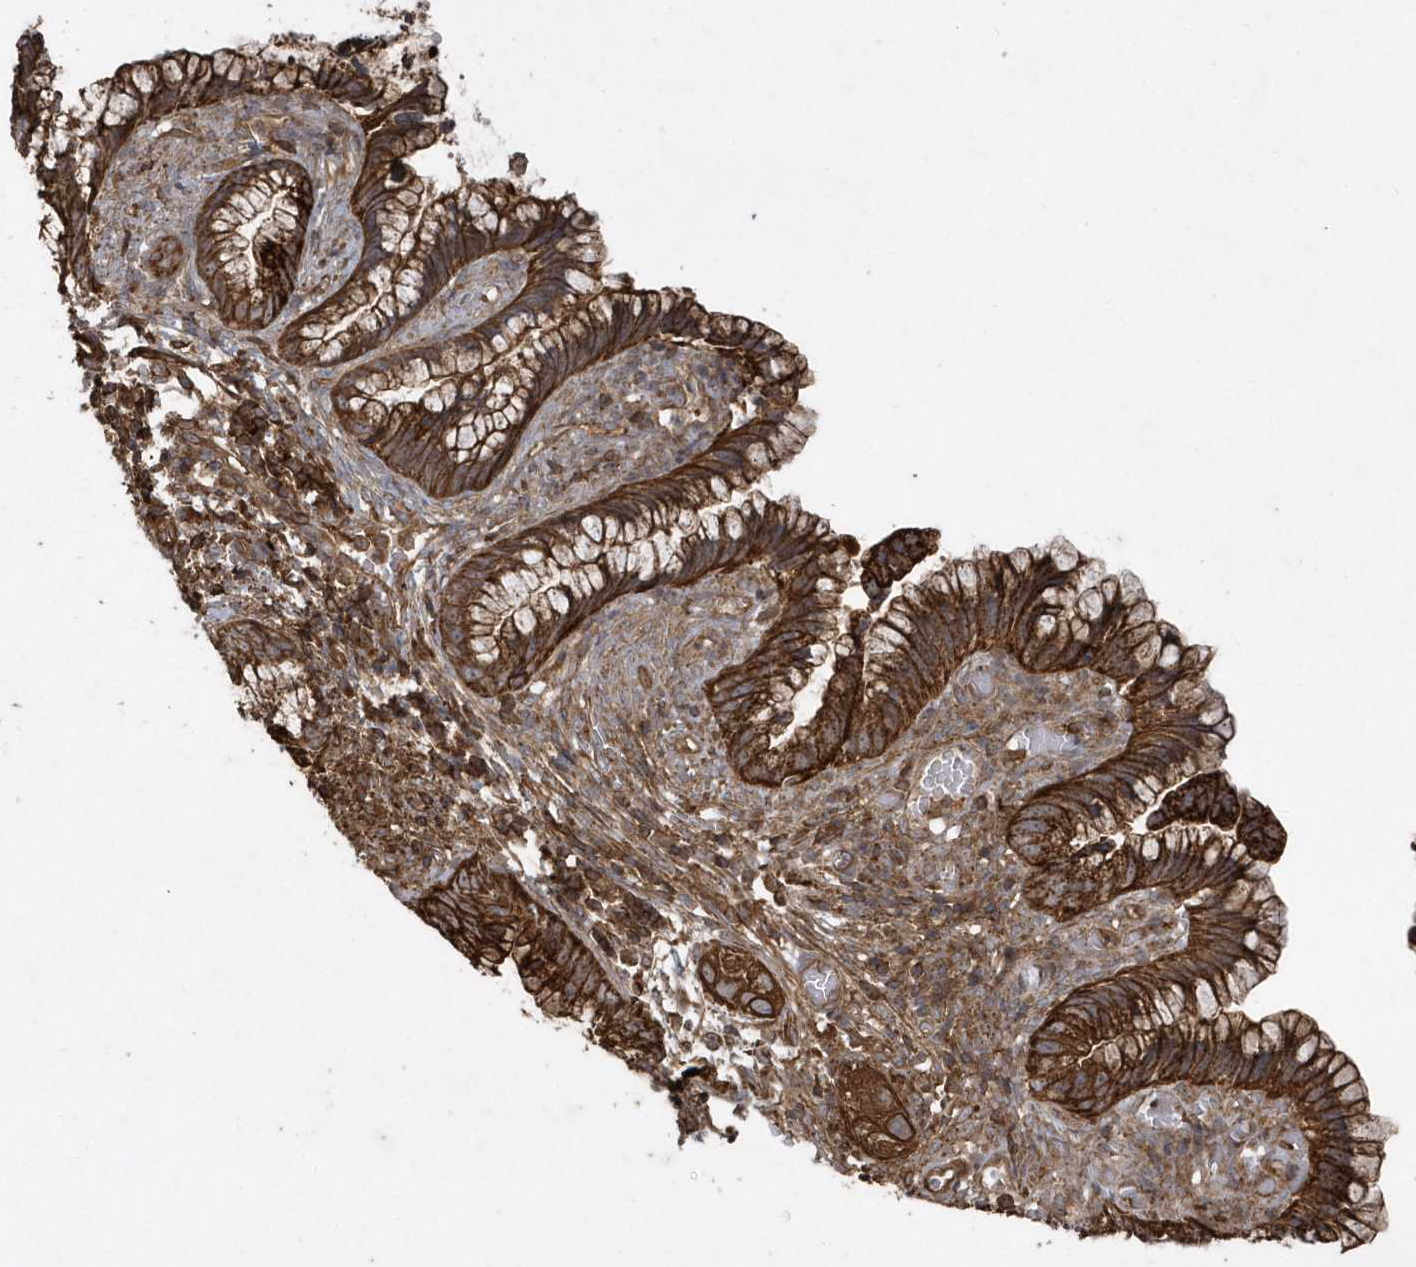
{"staining": {"intensity": "strong", "quantity": ">75%", "location": "cytoplasmic/membranous"}, "tissue": "cervical cancer", "cell_type": "Tumor cells", "image_type": "cancer", "snomed": [{"axis": "morphology", "description": "Adenocarcinoma, NOS"}, {"axis": "topography", "description": "Cervix"}], "caption": "Immunohistochemical staining of cervical cancer displays strong cytoplasmic/membranous protein expression in approximately >75% of tumor cells.", "gene": "SENP8", "patient": {"sex": "female", "age": 44}}